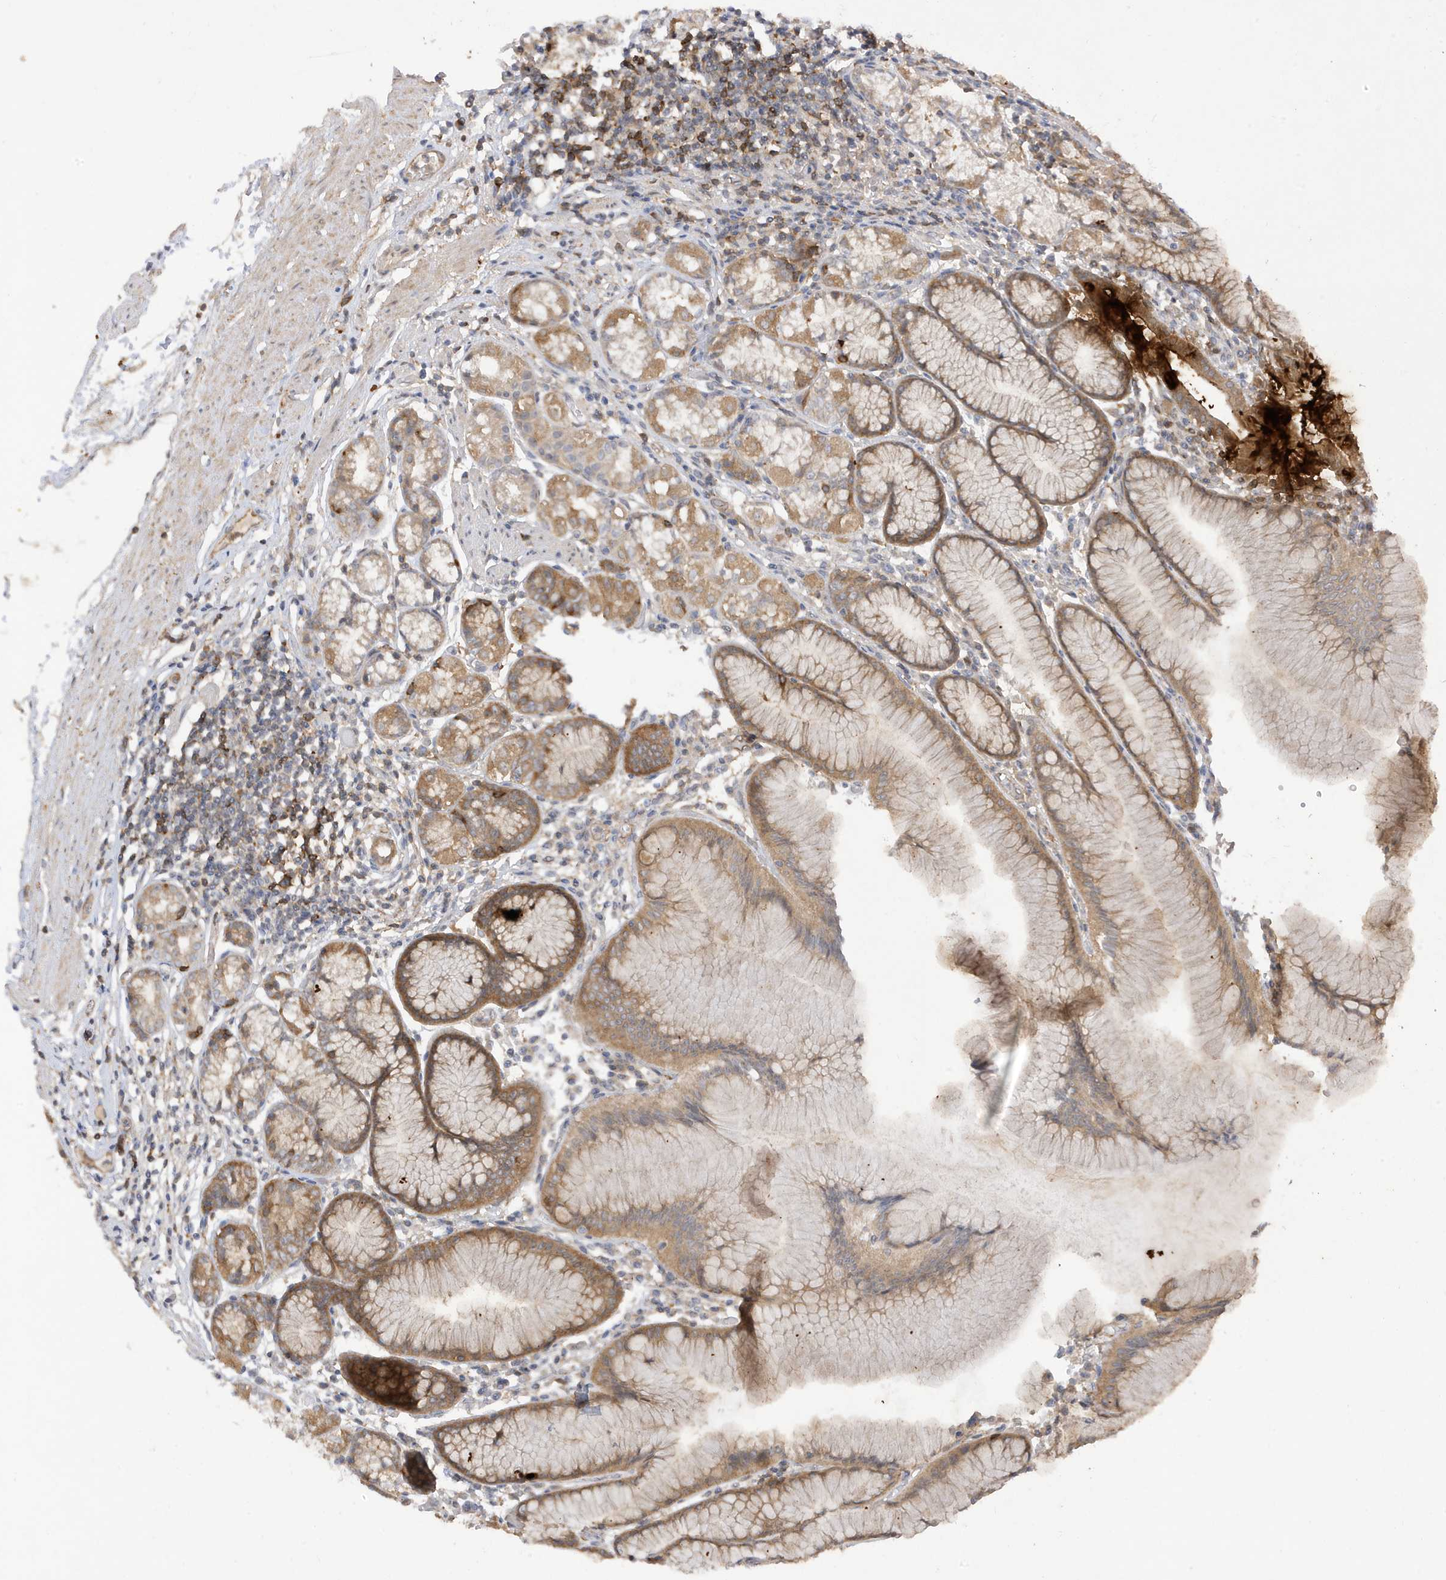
{"staining": {"intensity": "moderate", "quantity": "25%-75%", "location": "cytoplasmic/membranous"}, "tissue": "stomach", "cell_type": "Glandular cells", "image_type": "normal", "snomed": [{"axis": "morphology", "description": "Normal tissue, NOS"}, {"axis": "topography", "description": "Stomach"}], "caption": "Immunohistochemistry (IHC) of unremarkable human stomach displays medium levels of moderate cytoplasmic/membranous expression in about 25%-75% of glandular cells.", "gene": "PHACTR2", "patient": {"sex": "female", "age": 57}}